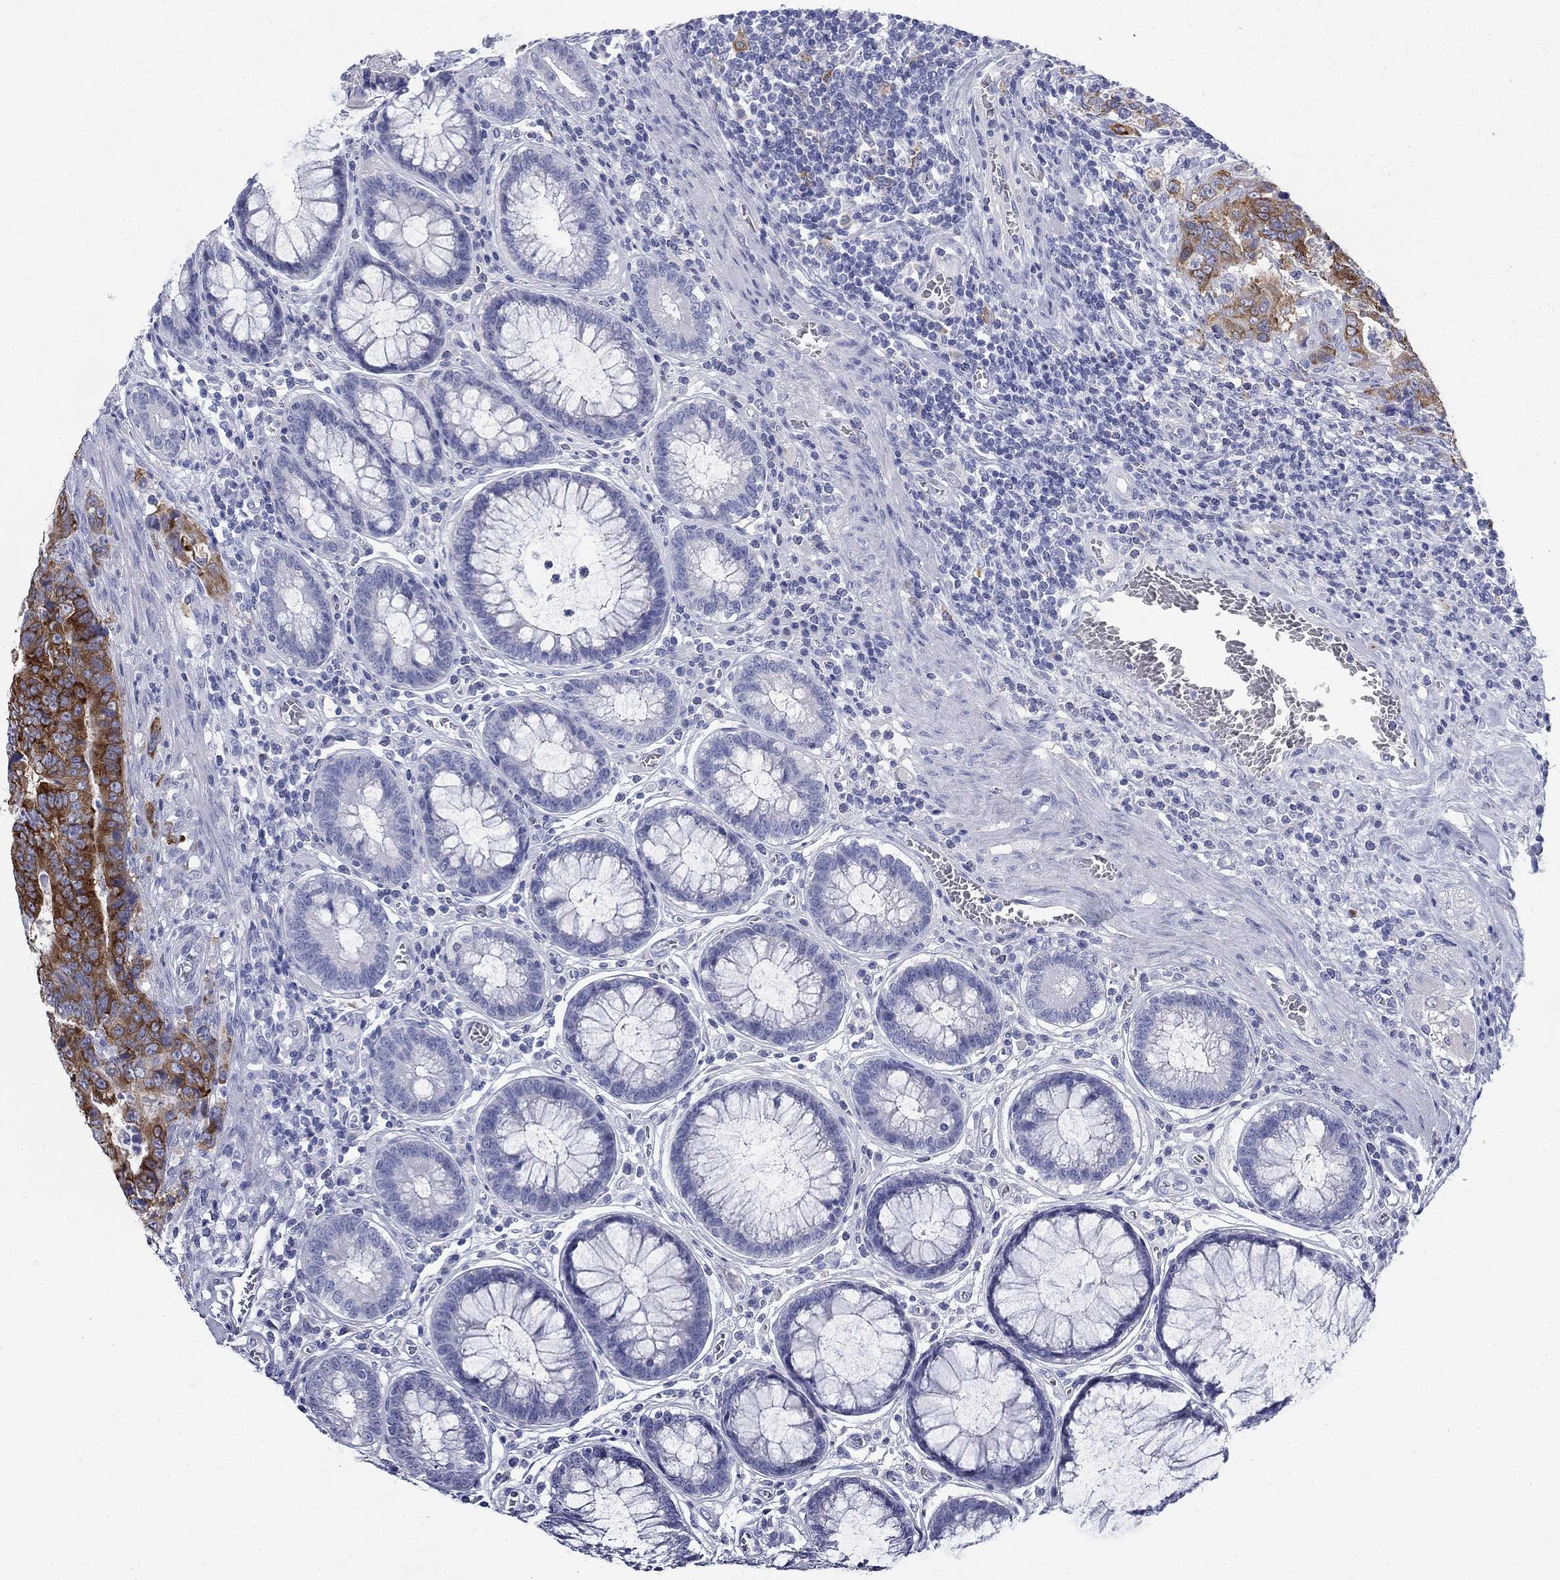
{"staining": {"intensity": "strong", "quantity": "25%-75%", "location": "cytoplasmic/membranous"}, "tissue": "colorectal cancer", "cell_type": "Tumor cells", "image_type": "cancer", "snomed": [{"axis": "morphology", "description": "Adenocarcinoma, NOS"}, {"axis": "topography", "description": "Colon"}], "caption": "Immunohistochemical staining of colorectal cancer (adenocarcinoma) shows high levels of strong cytoplasmic/membranous staining in about 25%-75% of tumor cells.", "gene": "IGF2BP3", "patient": {"sex": "female", "age": 48}}